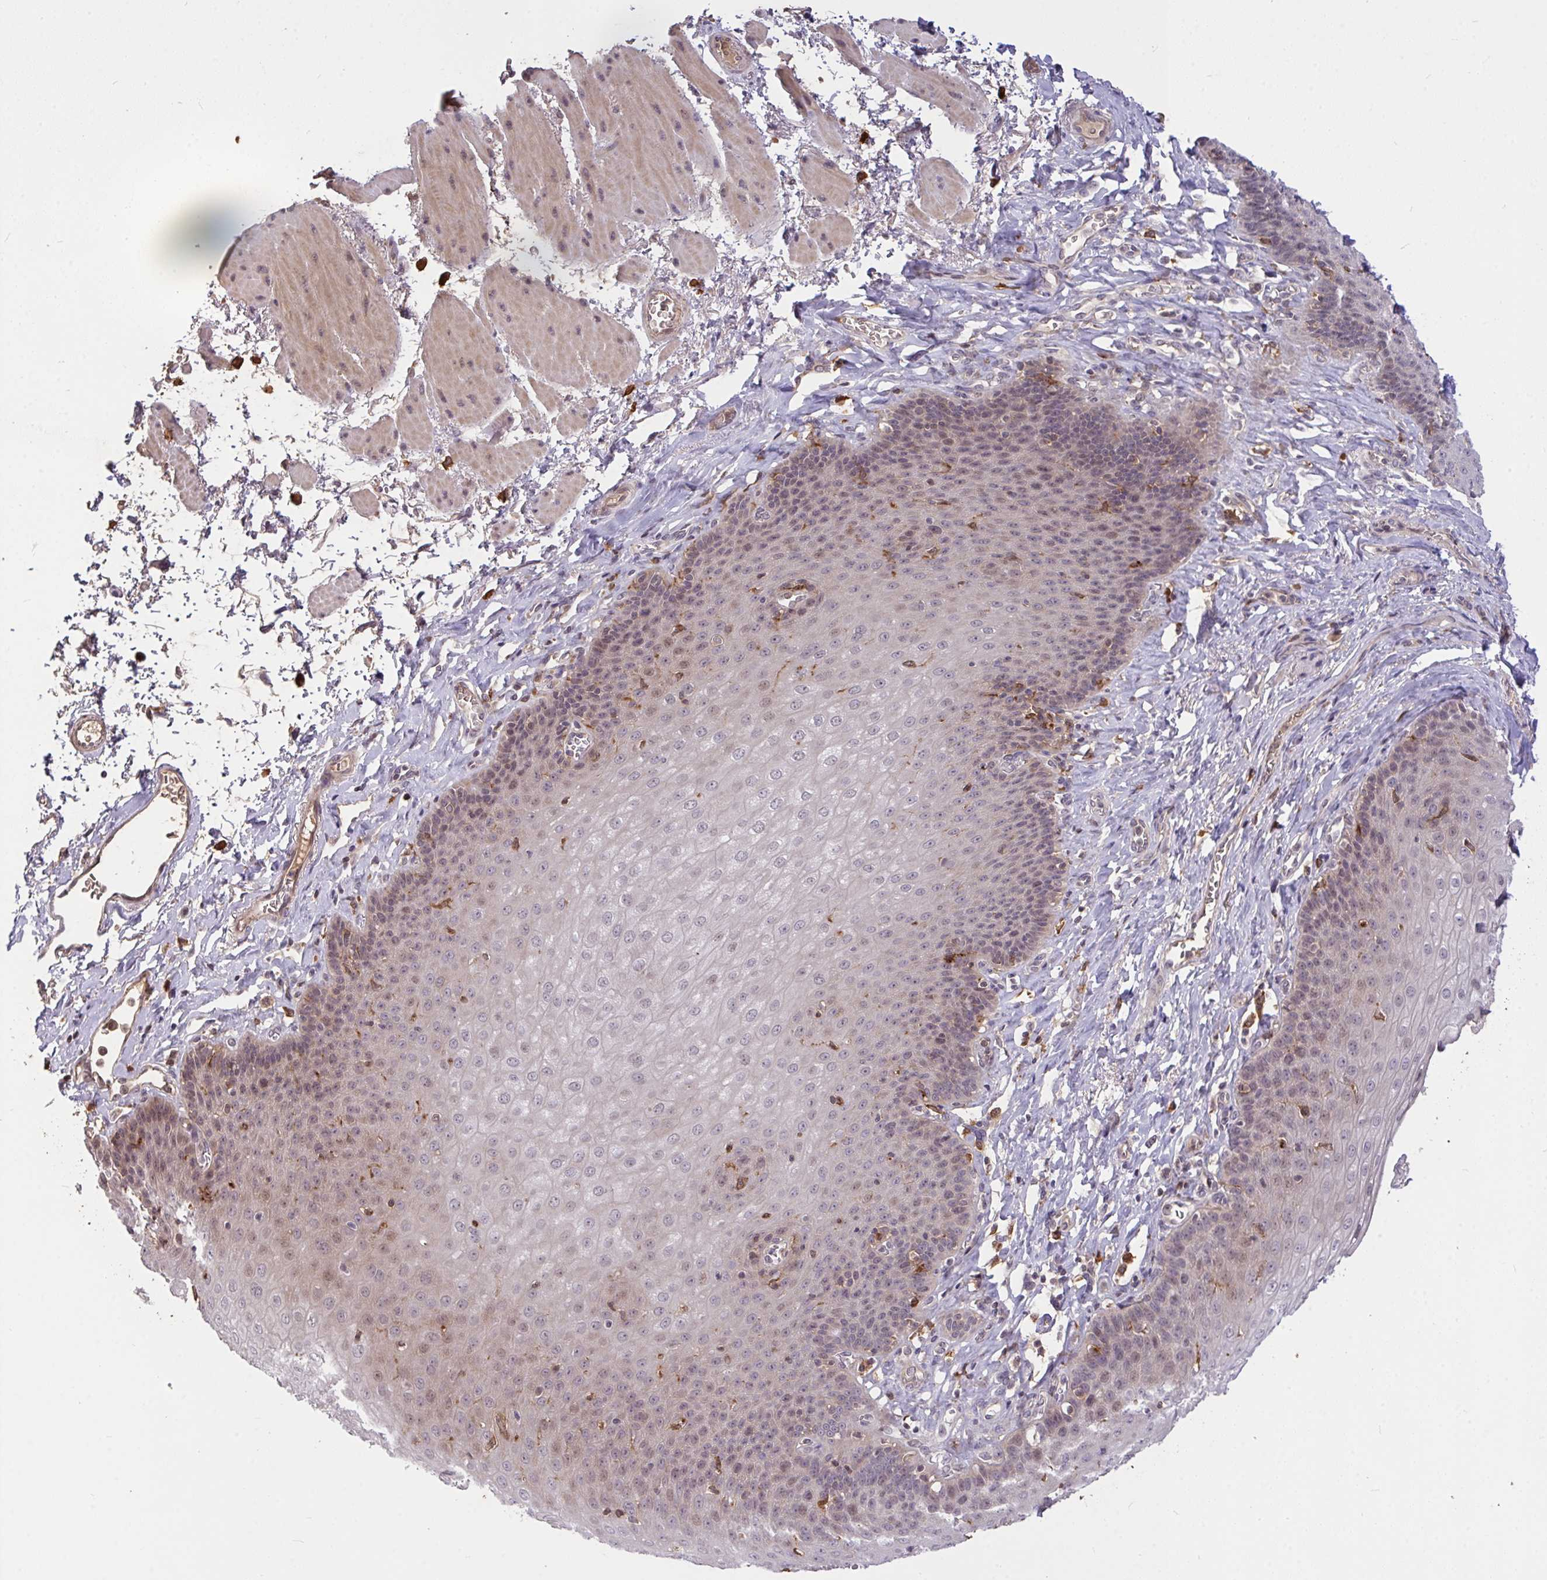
{"staining": {"intensity": "weak", "quantity": "<25%", "location": "nuclear"}, "tissue": "esophagus", "cell_type": "Squamous epithelial cells", "image_type": "normal", "snomed": [{"axis": "morphology", "description": "Normal tissue, NOS"}, {"axis": "topography", "description": "Esophagus"}], "caption": "This is an immunohistochemistry (IHC) micrograph of normal human esophagus. There is no positivity in squamous epithelial cells.", "gene": "FCER1A", "patient": {"sex": "female", "age": 81}}